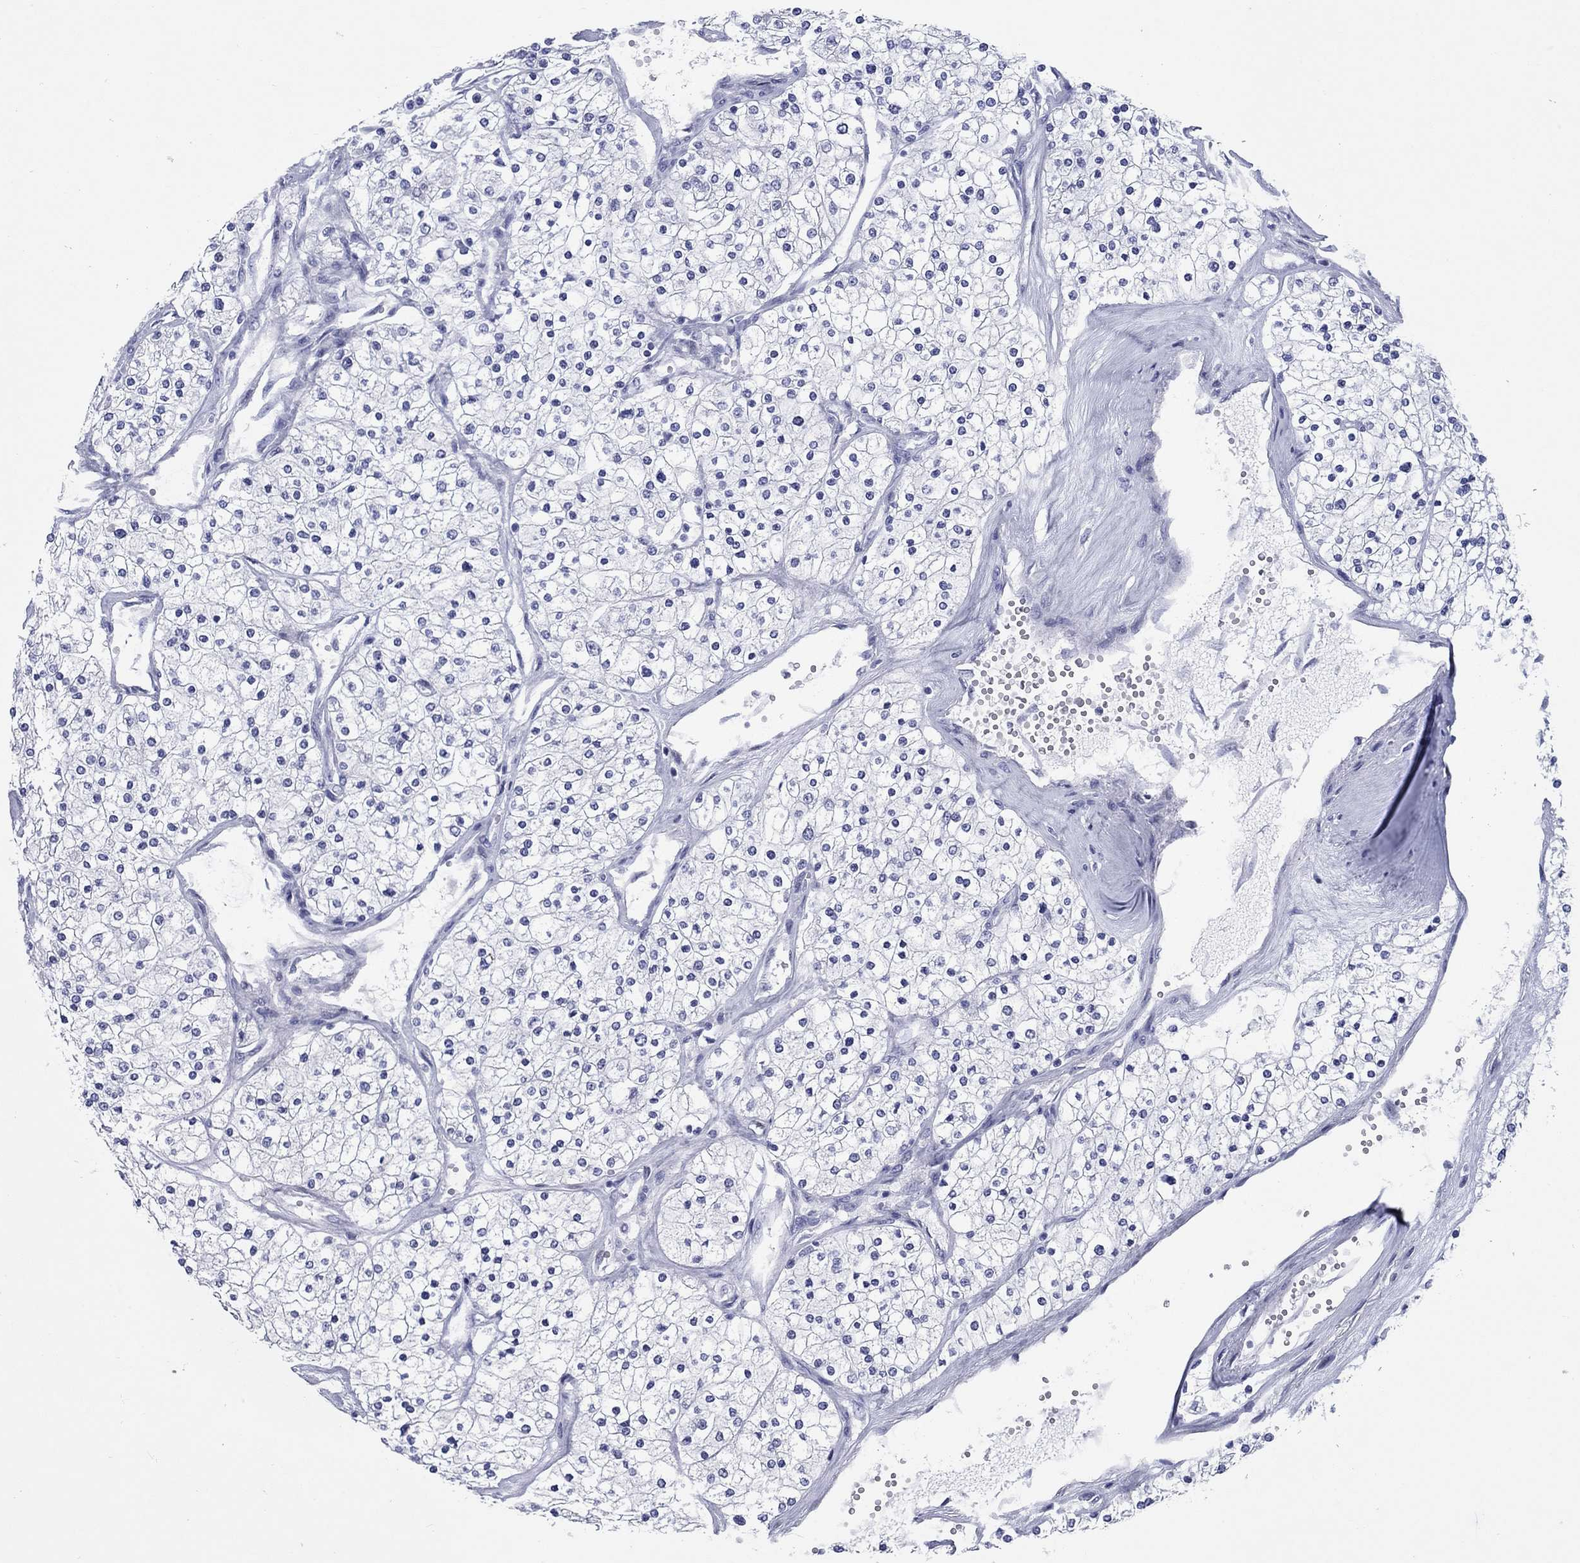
{"staining": {"intensity": "negative", "quantity": "none", "location": "none"}, "tissue": "renal cancer", "cell_type": "Tumor cells", "image_type": "cancer", "snomed": [{"axis": "morphology", "description": "Adenocarcinoma, NOS"}, {"axis": "topography", "description": "Kidney"}], "caption": "Photomicrograph shows no significant protein positivity in tumor cells of renal cancer.", "gene": "CCNA1", "patient": {"sex": "male", "age": 80}}